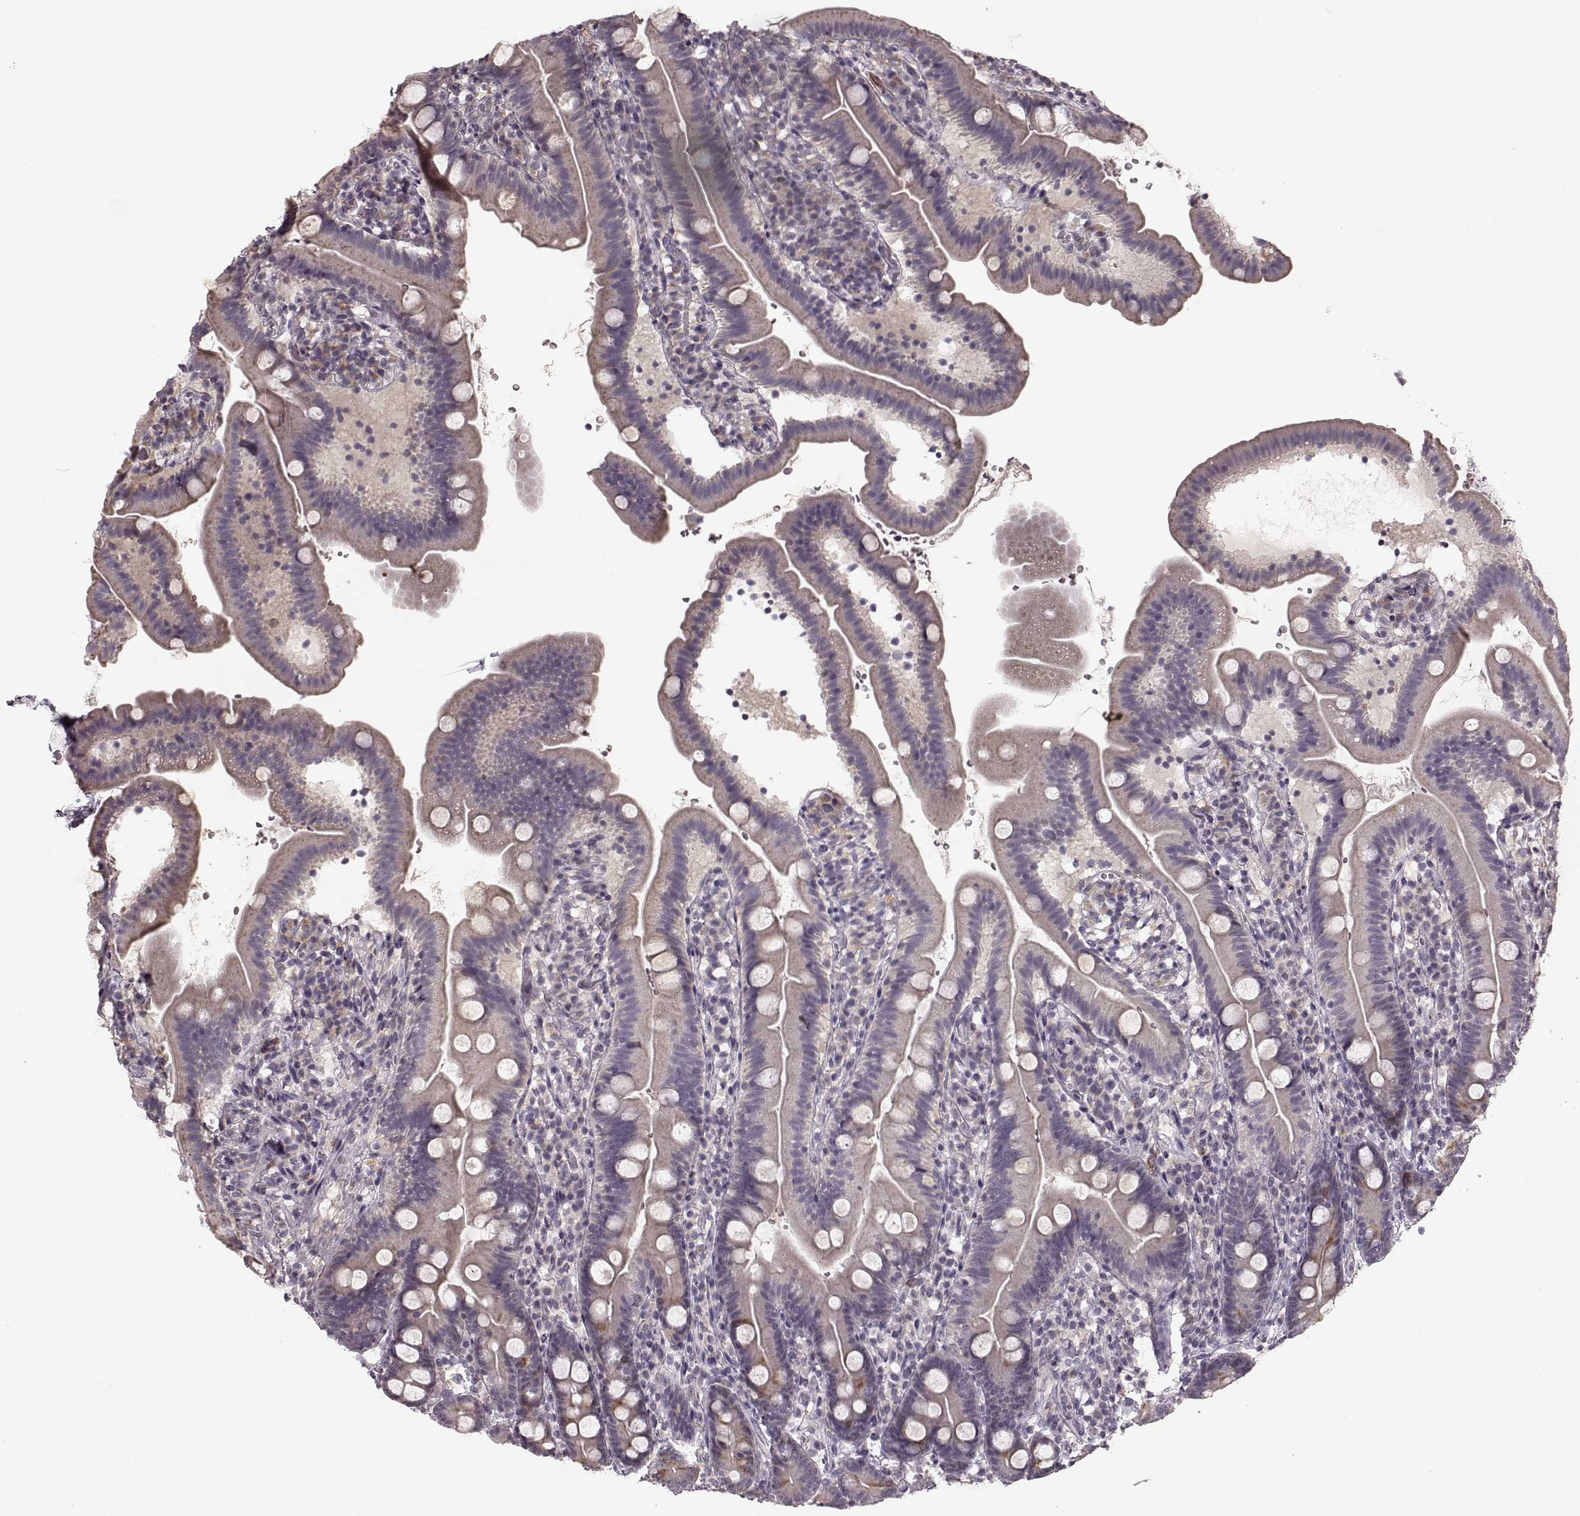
{"staining": {"intensity": "negative", "quantity": "none", "location": "none"}, "tissue": "duodenum", "cell_type": "Glandular cells", "image_type": "normal", "snomed": [{"axis": "morphology", "description": "Normal tissue, NOS"}, {"axis": "topography", "description": "Duodenum"}], "caption": "A photomicrograph of human duodenum is negative for staining in glandular cells. (DAB (3,3'-diaminobenzidine) IHC visualized using brightfield microscopy, high magnification).", "gene": "HMMR", "patient": {"sex": "female", "age": 67}}